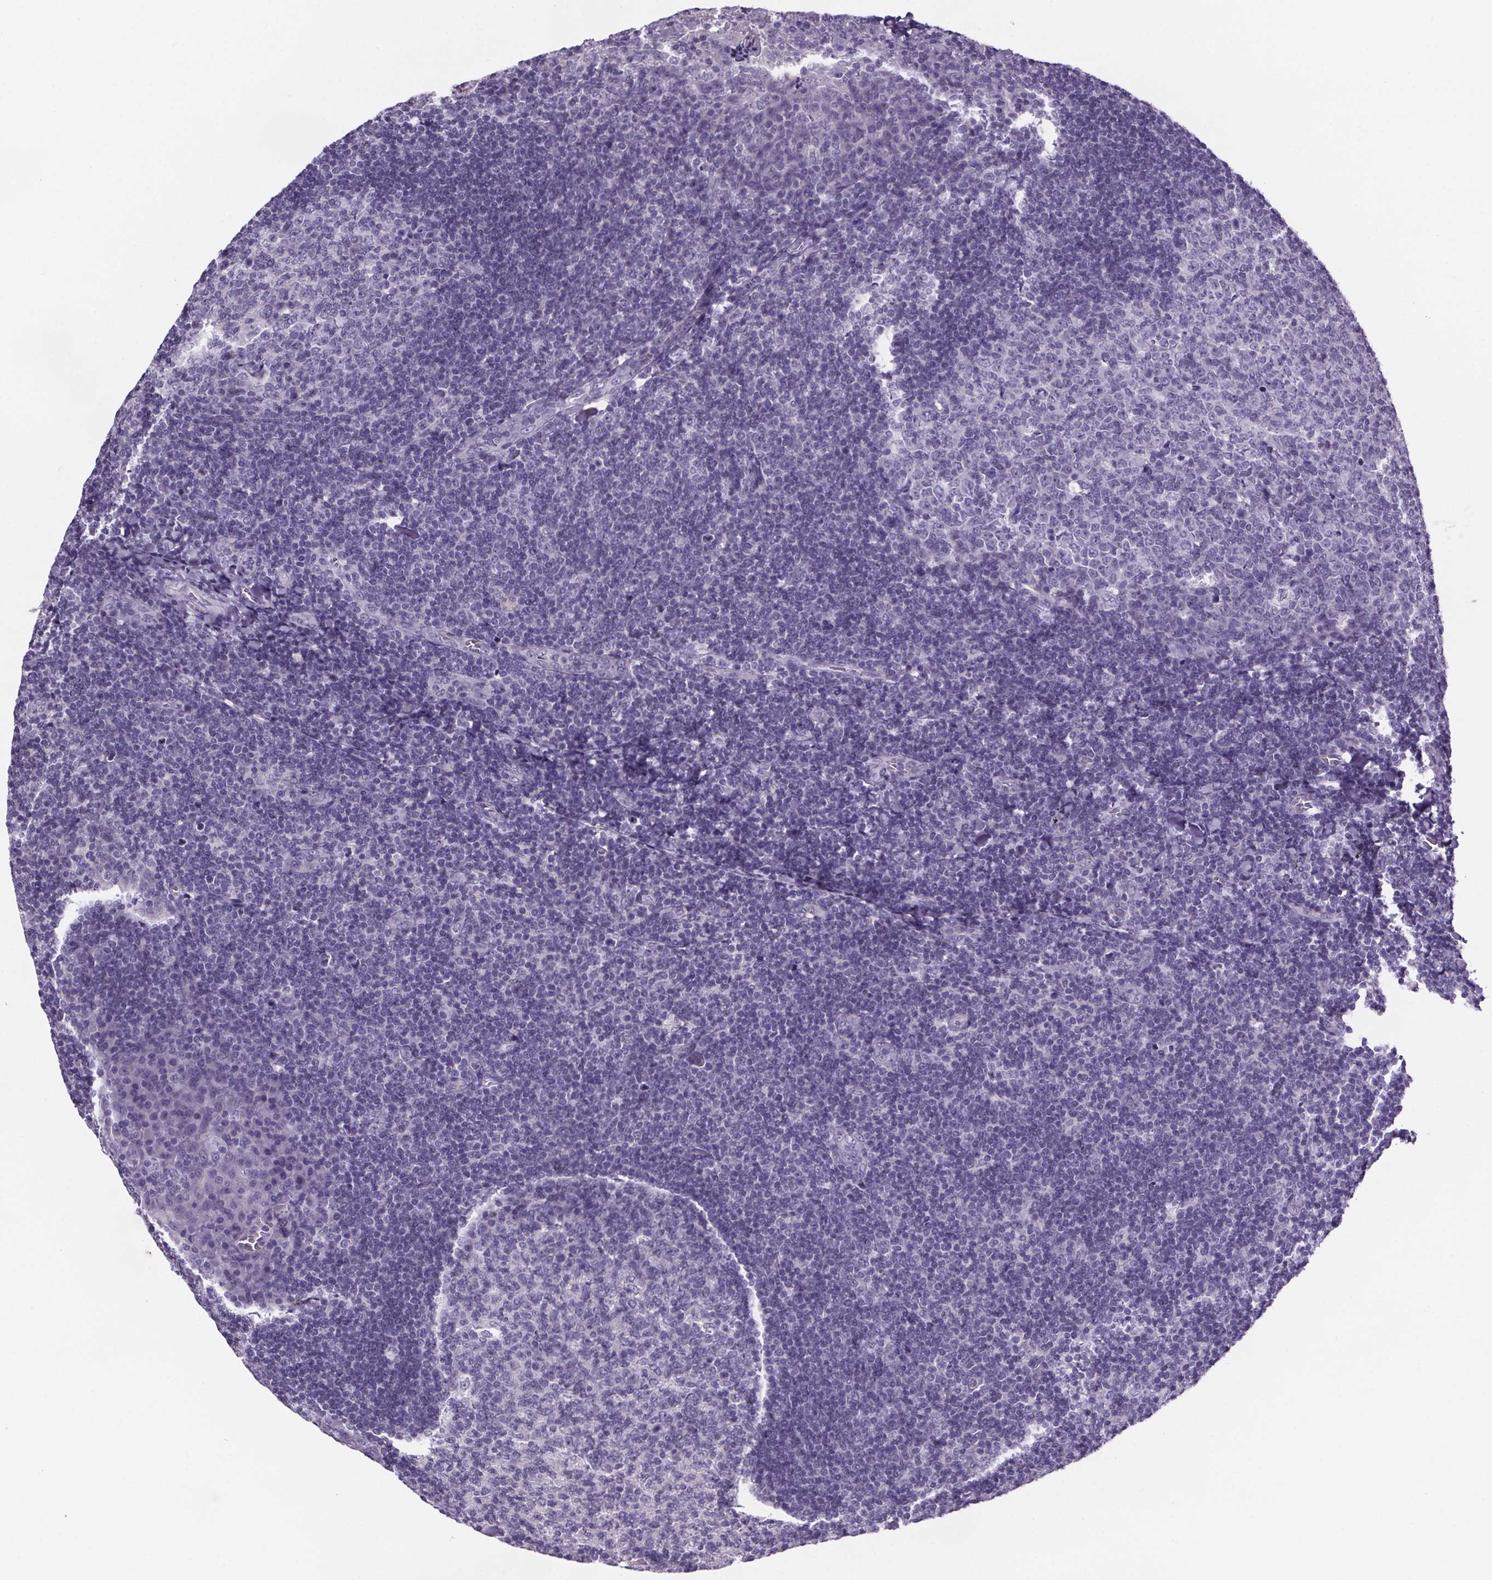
{"staining": {"intensity": "negative", "quantity": "none", "location": "none"}, "tissue": "tonsil", "cell_type": "Germinal center cells", "image_type": "normal", "snomed": [{"axis": "morphology", "description": "Normal tissue, NOS"}, {"axis": "topography", "description": "Tonsil"}], "caption": "IHC photomicrograph of benign tonsil: human tonsil stained with DAB shows no significant protein staining in germinal center cells.", "gene": "CUBN", "patient": {"sex": "male", "age": 17}}